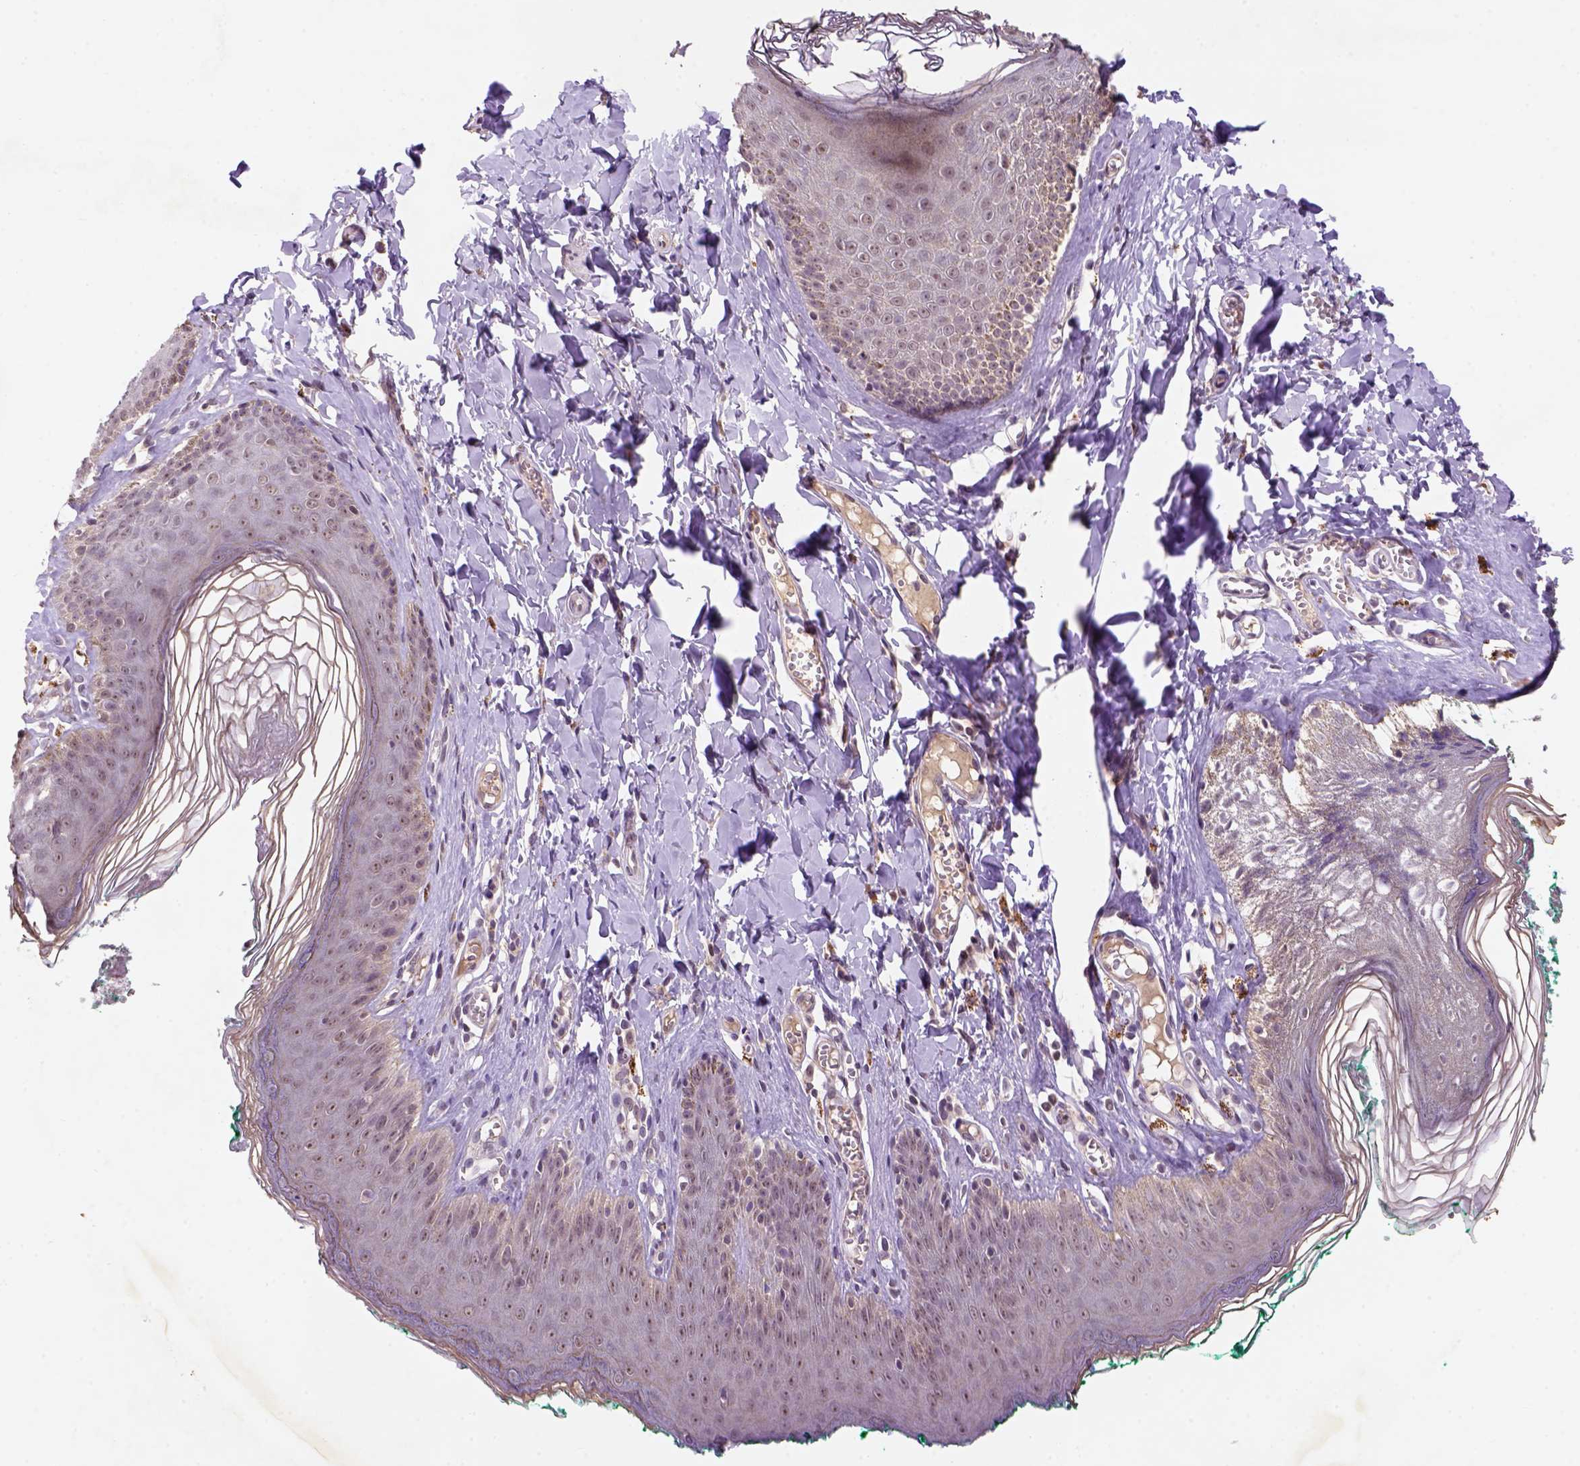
{"staining": {"intensity": "weak", "quantity": "25%-75%", "location": "nuclear"}, "tissue": "skin", "cell_type": "Epidermal cells", "image_type": "normal", "snomed": [{"axis": "morphology", "description": "Normal tissue, NOS"}, {"axis": "topography", "description": "Vulva"}, {"axis": "topography", "description": "Peripheral nerve tissue"}], "caption": "Normal skin reveals weak nuclear positivity in about 25%-75% of epidermal cells.", "gene": "SCML4", "patient": {"sex": "female", "age": 66}}